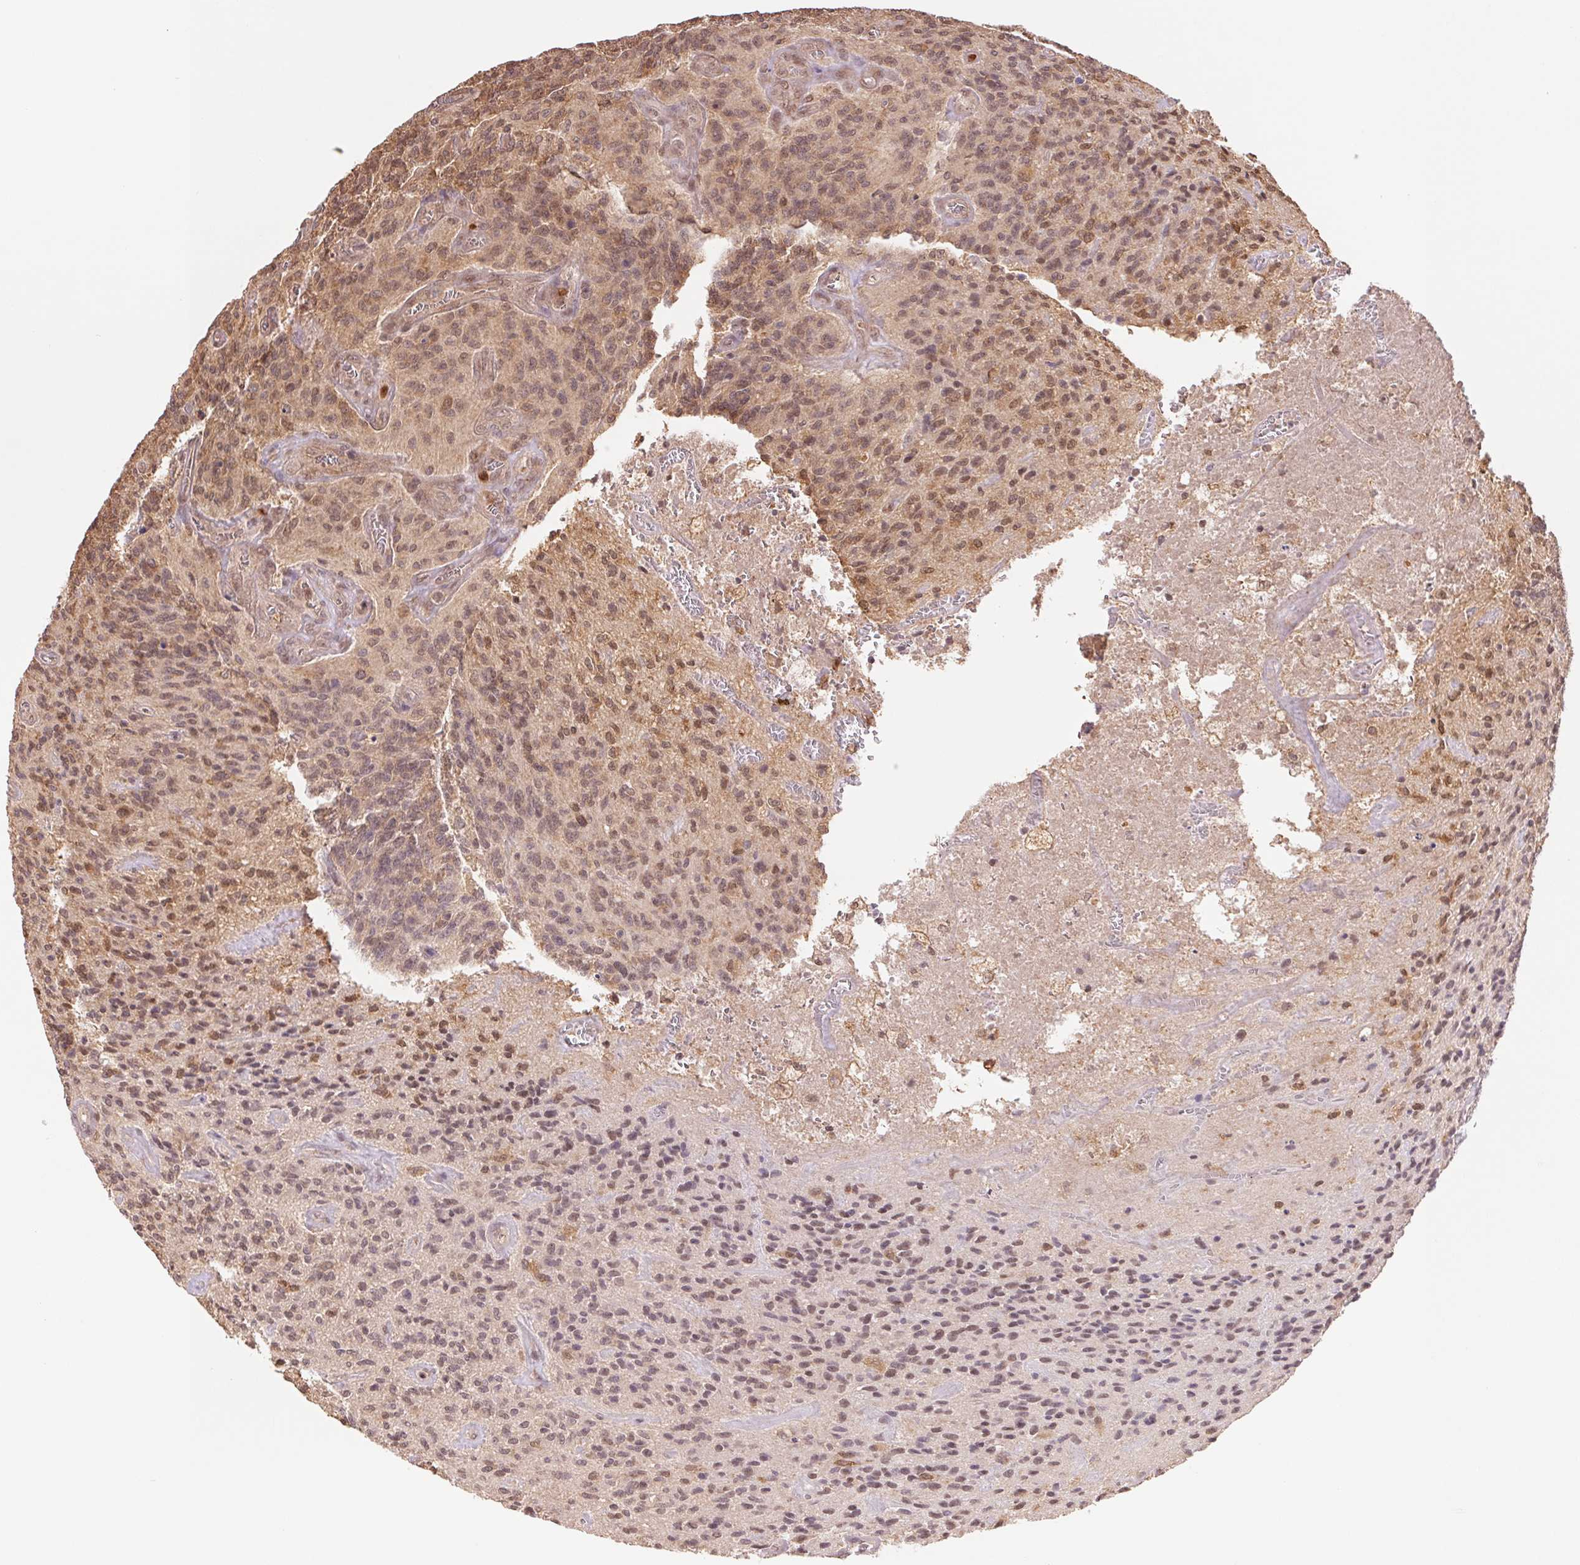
{"staining": {"intensity": "weak", "quantity": ">75%", "location": "nuclear"}, "tissue": "glioma", "cell_type": "Tumor cells", "image_type": "cancer", "snomed": [{"axis": "morphology", "description": "Glioma, malignant, High grade"}, {"axis": "topography", "description": "Brain"}], "caption": "An immunohistochemistry (IHC) image of tumor tissue is shown. Protein staining in brown labels weak nuclear positivity in high-grade glioma (malignant) within tumor cells.", "gene": "CDC123", "patient": {"sex": "male", "age": 76}}